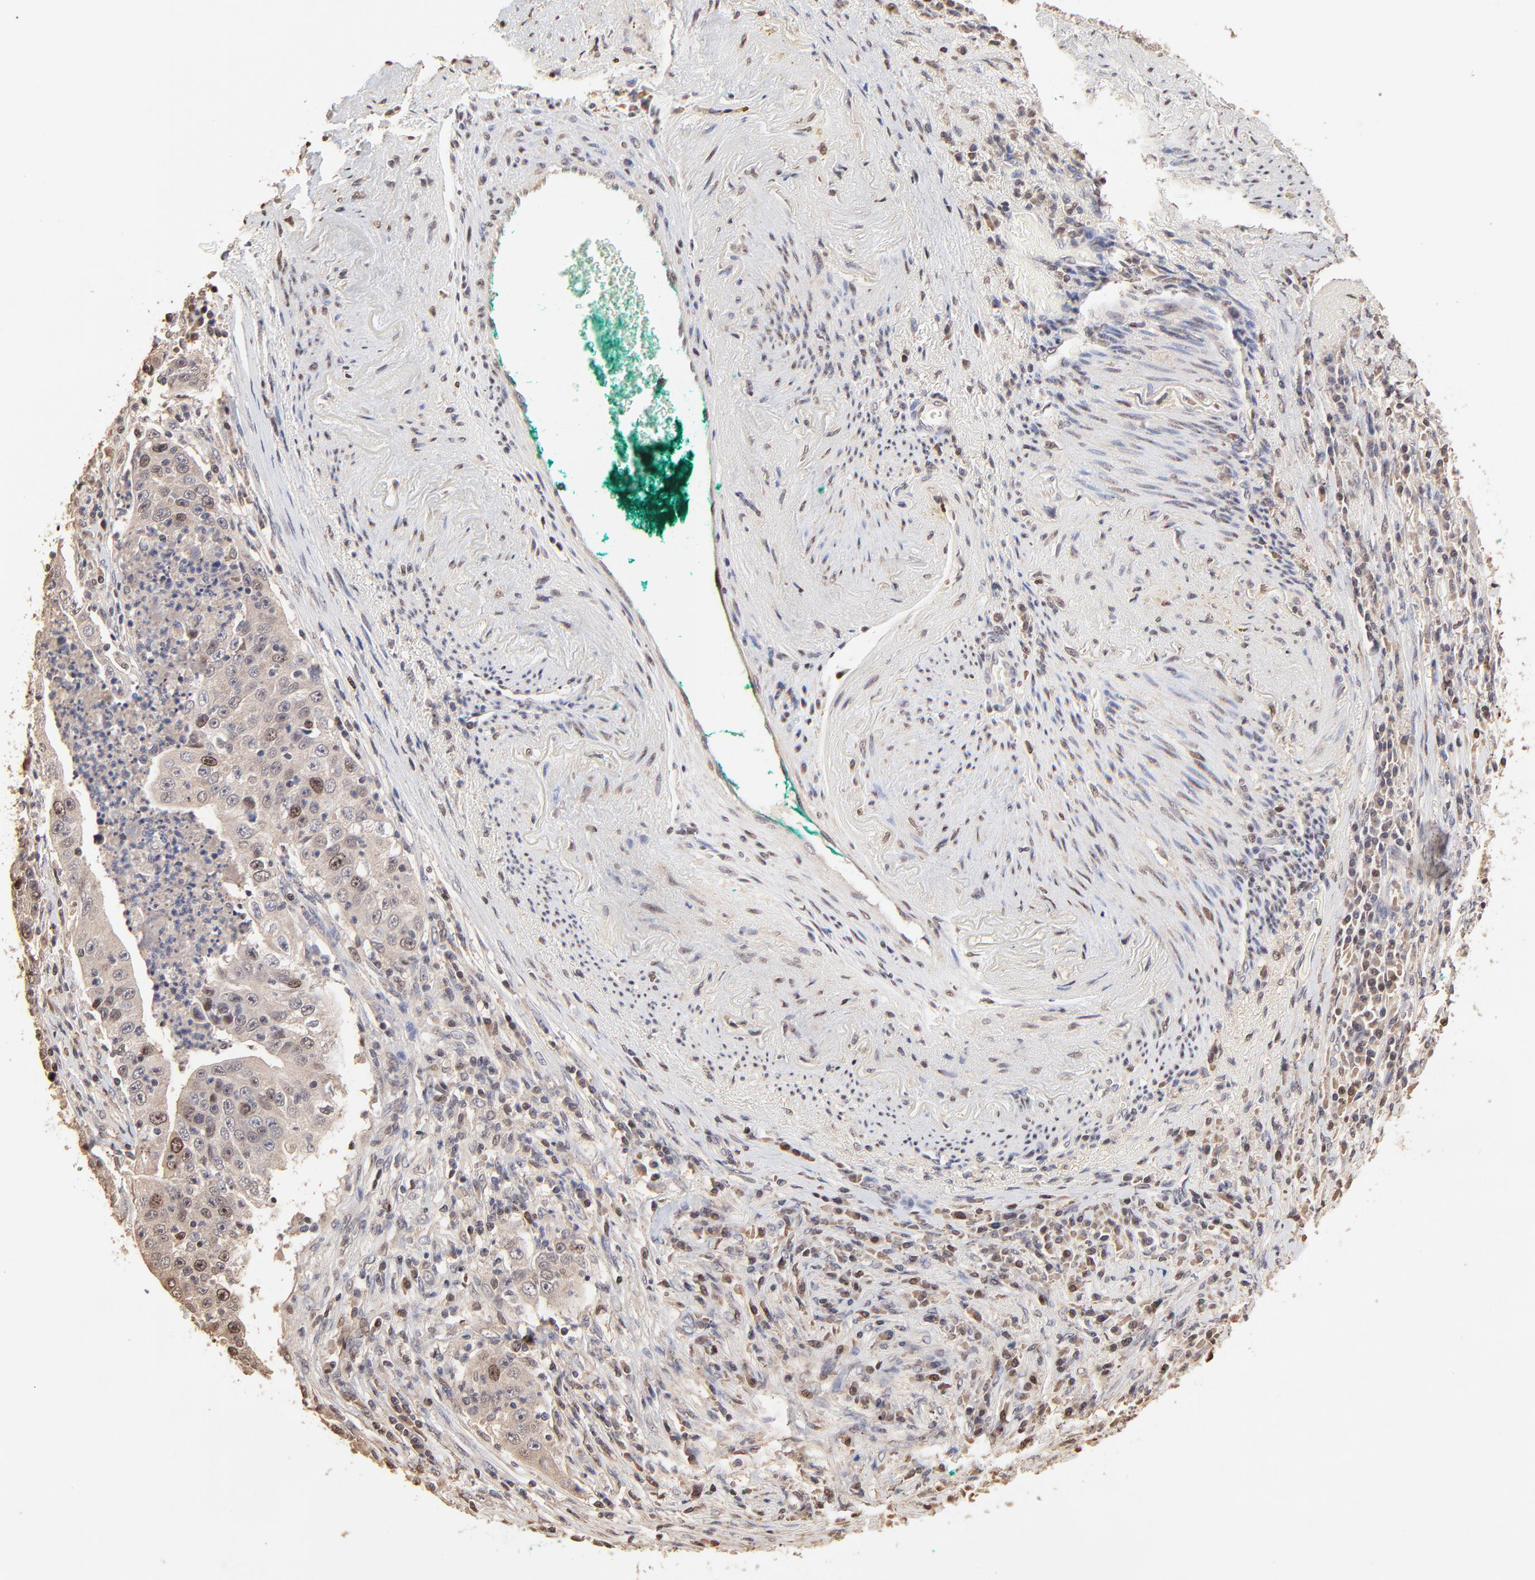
{"staining": {"intensity": "moderate", "quantity": "25%-75%", "location": "cytoplasmic/membranous,nuclear"}, "tissue": "lung cancer", "cell_type": "Tumor cells", "image_type": "cancer", "snomed": [{"axis": "morphology", "description": "Squamous cell carcinoma, NOS"}, {"axis": "topography", "description": "Lung"}], "caption": "The image shows staining of lung cancer, revealing moderate cytoplasmic/membranous and nuclear protein expression (brown color) within tumor cells.", "gene": "BIRC5", "patient": {"sex": "male", "age": 64}}